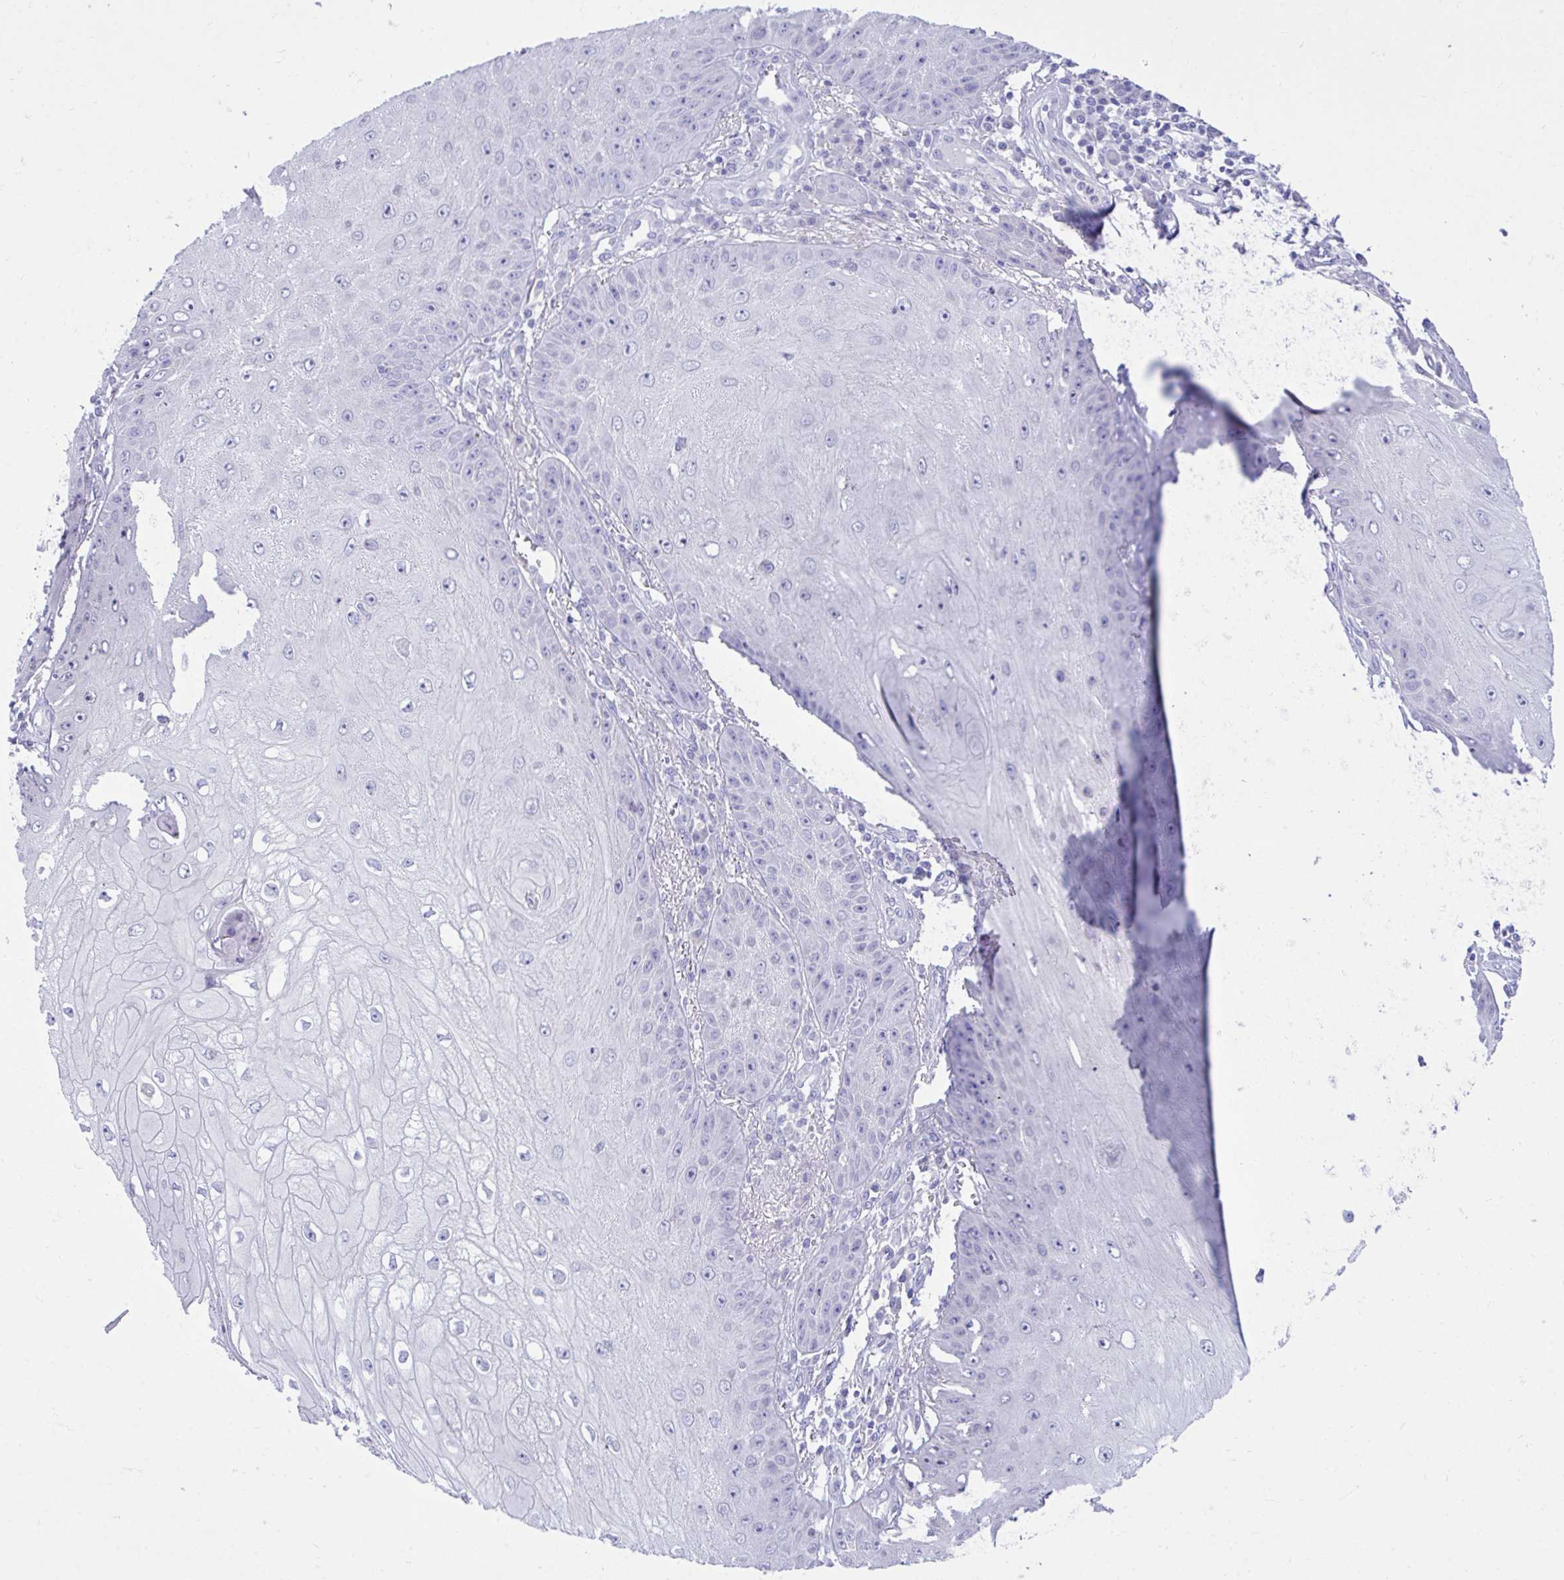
{"staining": {"intensity": "negative", "quantity": "none", "location": "none"}, "tissue": "skin cancer", "cell_type": "Tumor cells", "image_type": "cancer", "snomed": [{"axis": "morphology", "description": "Squamous cell carcinoma, NOS"}, {"axis": "topography", "description": "Skin"}], "caption": "A photomicrograph of skin cancer (squamous cell carcinoma) stained for a protein displays no brown staining in tumor cells. (Immunohistochemistry, brightfield microscopy, high magnification).", "gene": "PLEKHH1", "patient": {"sex": "male", "age": 70}}